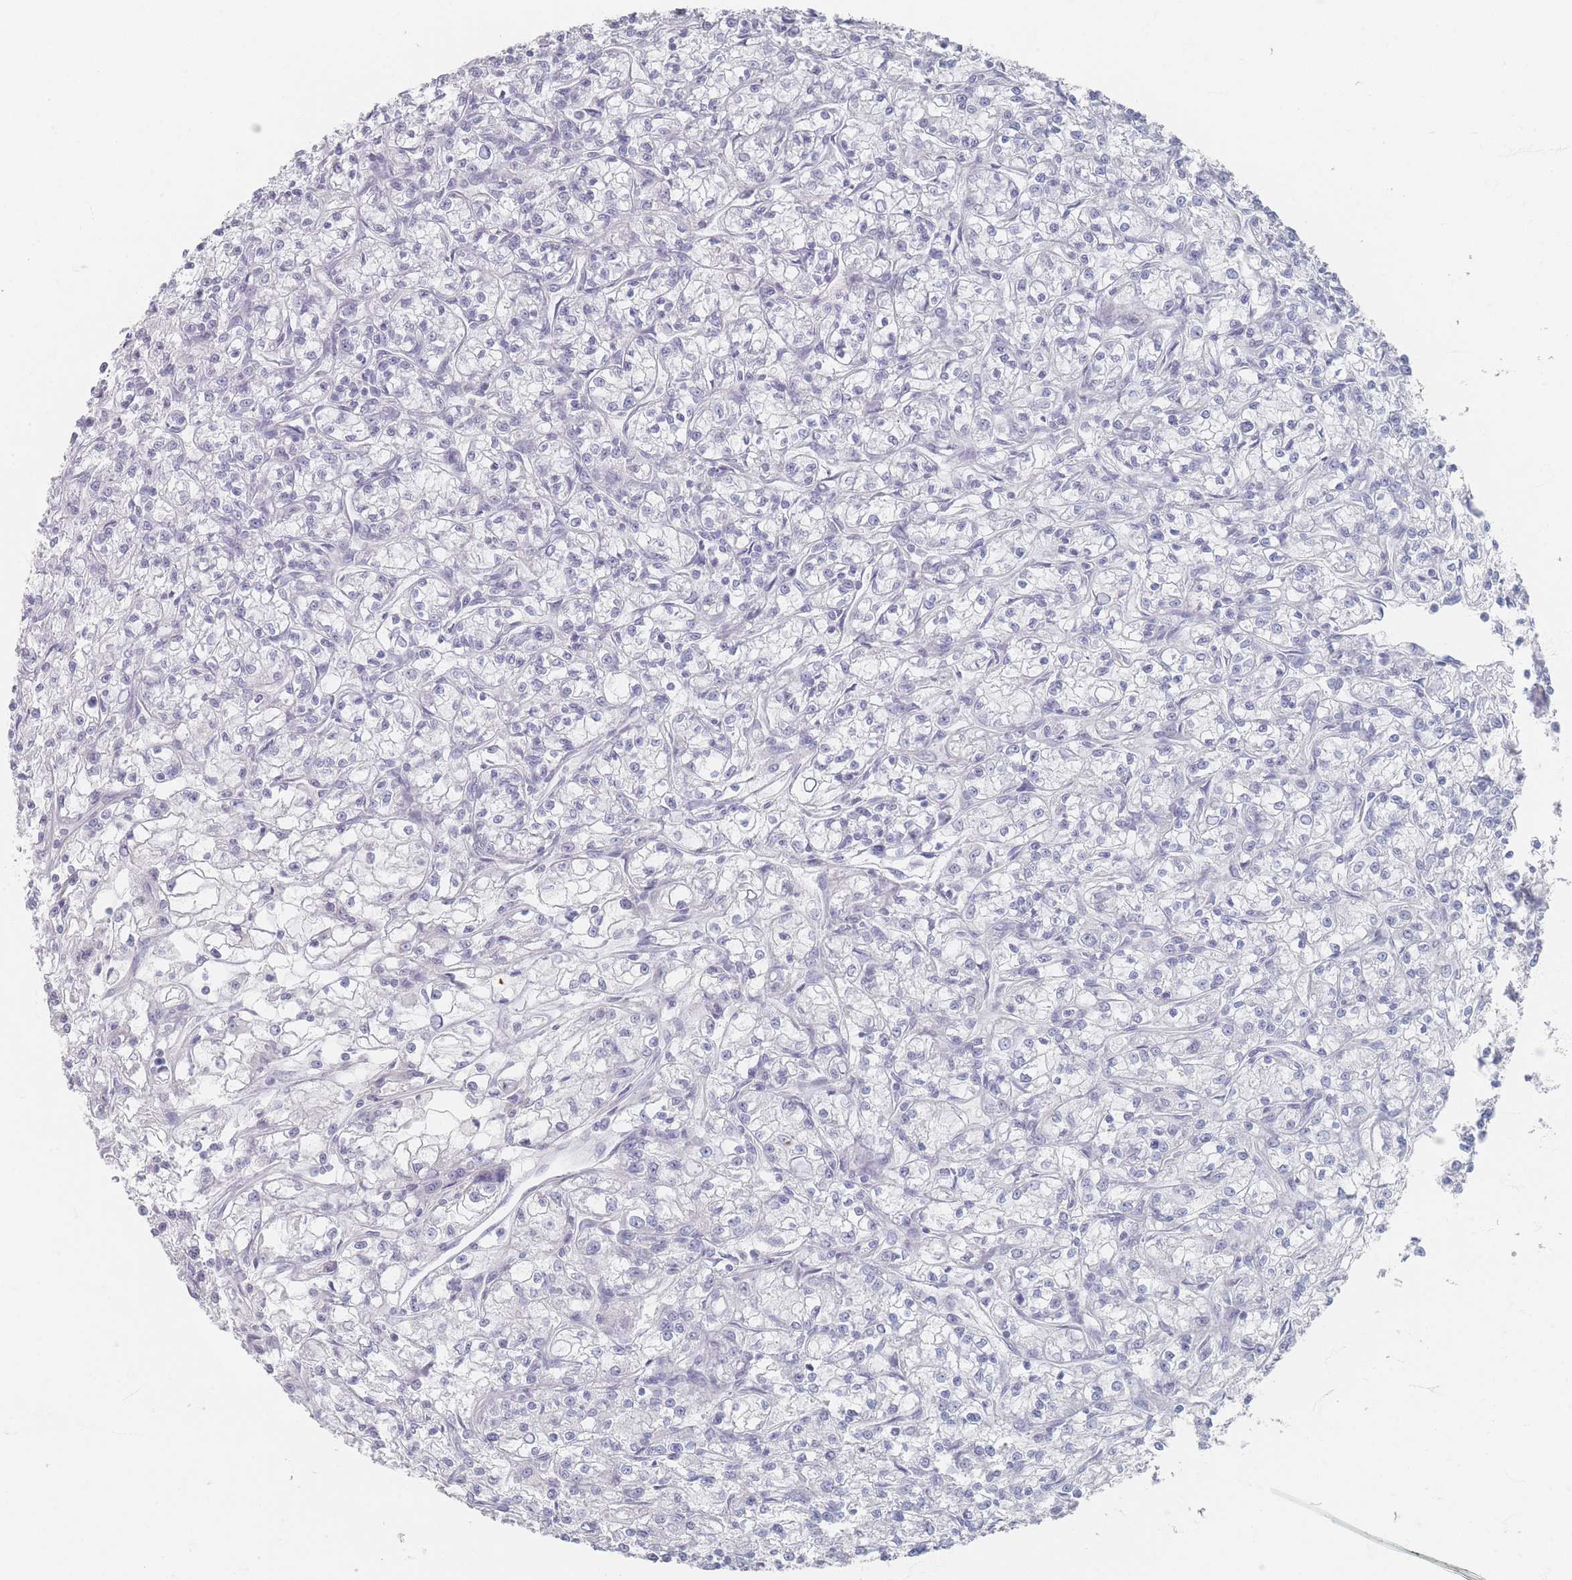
{"staining": {"intensity": "negative", "quantity": "none", "location": "none"}, "tissue": "renal cancer", "cell_type": "Tumor cells", "image_type": "cancer", "snomed": [{"axis": "morphology", "description": "Adenocarcinoma, NOS"}, {"axis": "topography", "description": "Kidney"}], "caption": "This is an IHC image of human adenocarcinoma (renal). There is no positivity in tumor cells.", "gene": "CD37", "patient": {"sex": "female", "age": 59}}